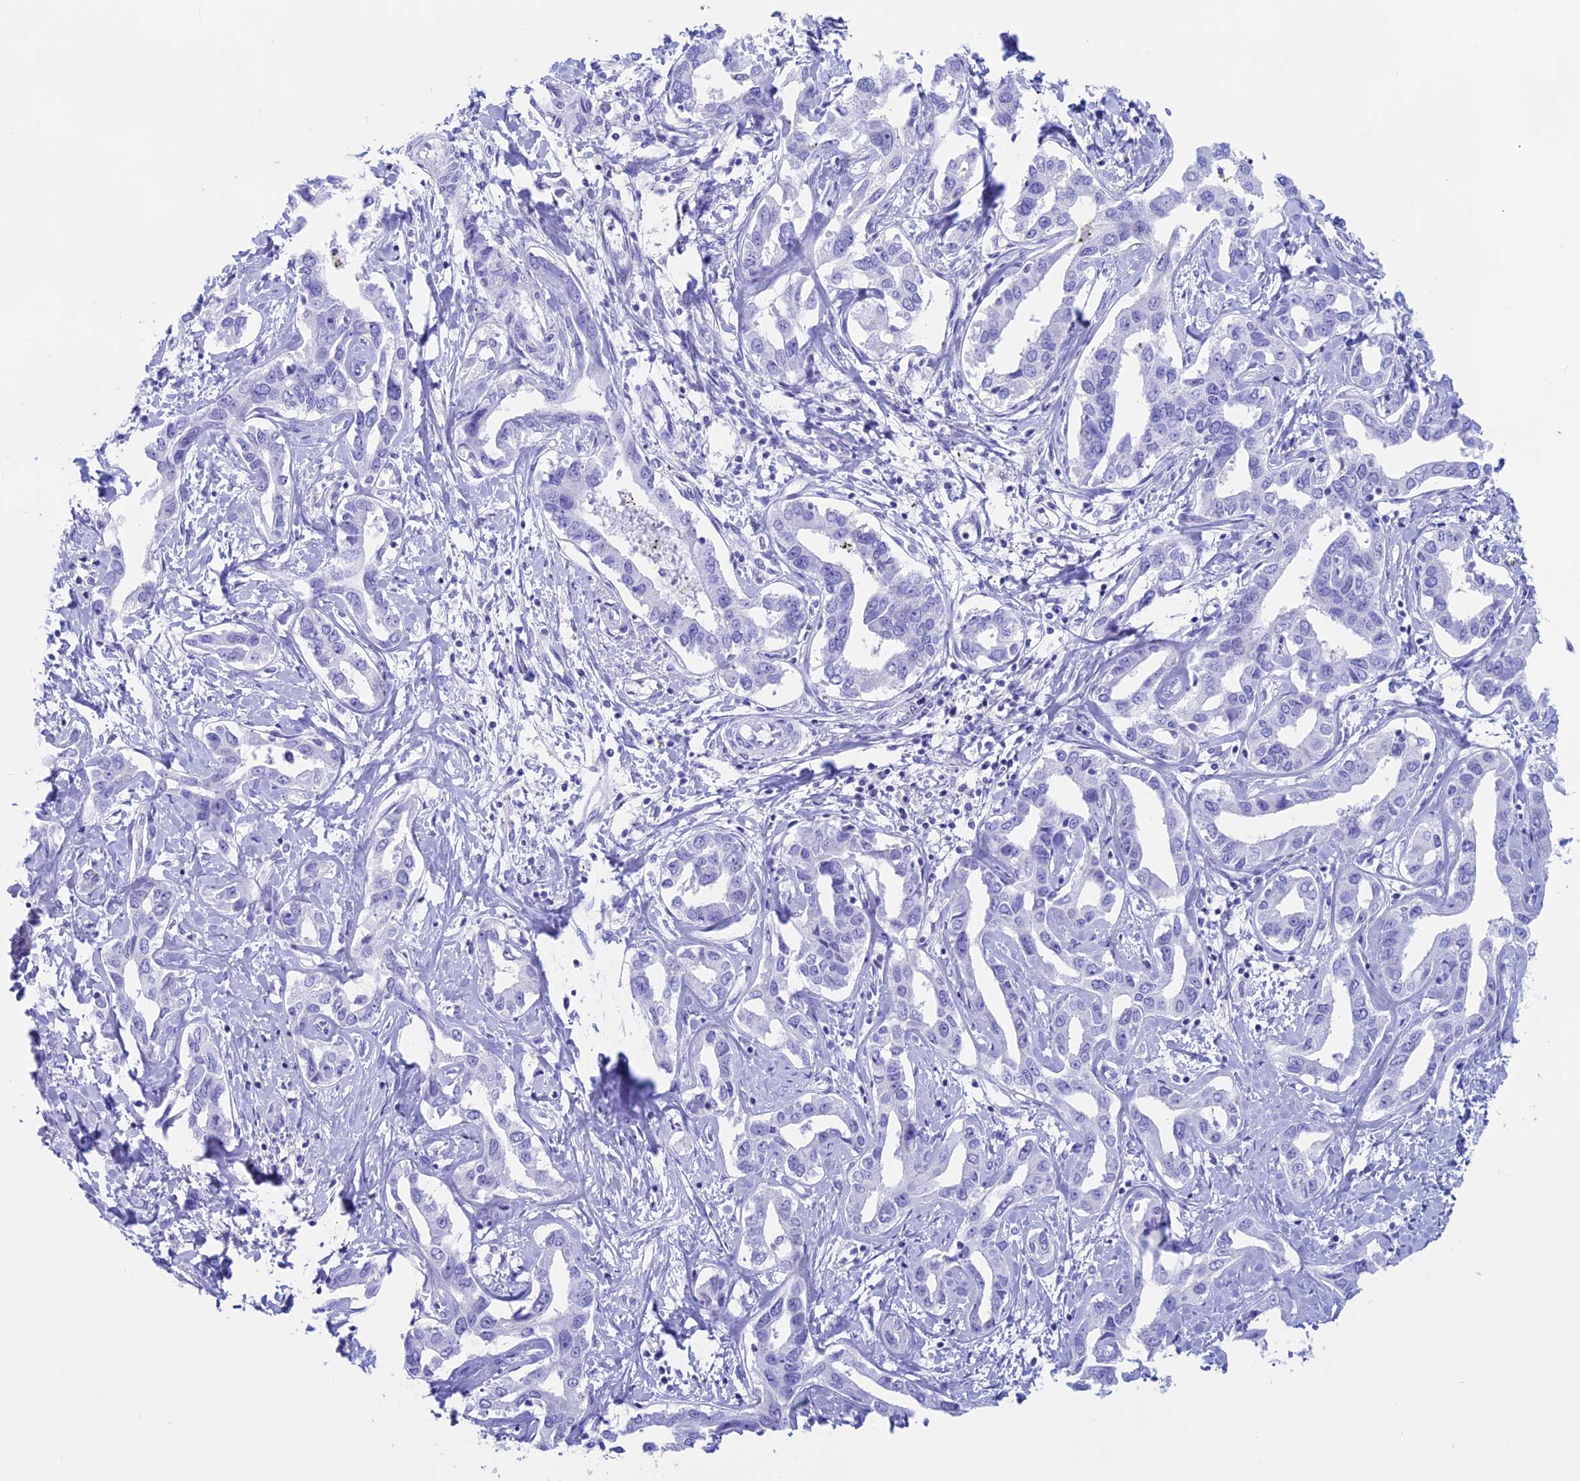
{"staining": {"intensity": "negative", "quantity": "none", "location": "none"}, "tissue": "liver cancer", "cell_type": "Tumor cells", "image_type": "cancer", "snomed": [{"axis": "morphology", "description": "Cholangiocarcinoma"}, {"axis": "topography", "description": "Liver"}], "caption": "Human liver cancer (cholangiocarcinoma) stained for a protein using IHC reveals no positivity in tumor cells.", "gene": "RP1", "patient": {"sex": "male", "age": 59}}